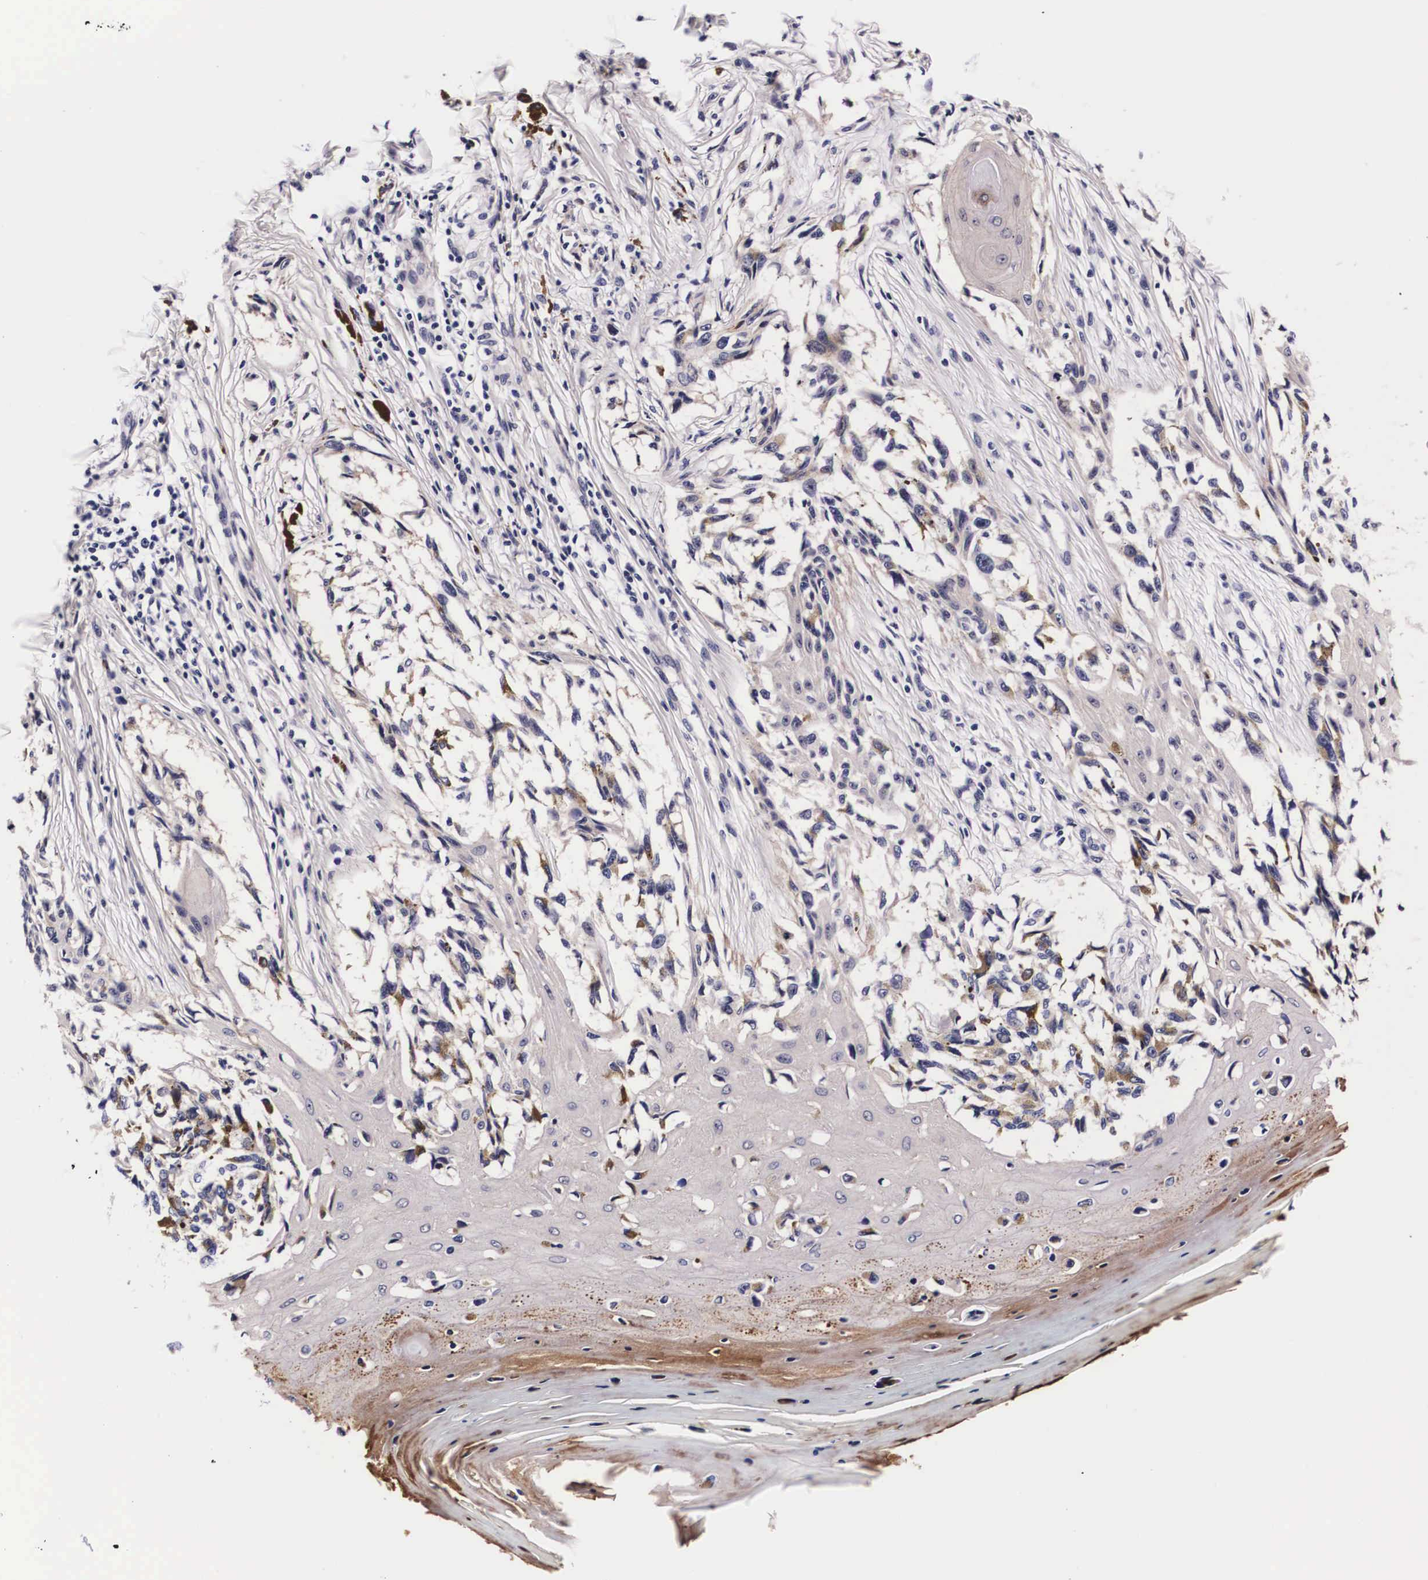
{"staining": {"intensity": "moderate", "quantity": "25%-75%", "location": "cytoplasmic/membranous"}, "tissue": "melanoma", "cell_type": "Tumor cells", "image_type": "cancer", "snomed": [{"axis": "morphology", "description": "Malignant melanoma, NOS"}, {"axis": "topography", "description": "Skin"}], "caption": "The micrograph reveals staining of melanoma, revealing moderate cytoplasmic/membranous protein positivity (brown color) within tumor cells.", "gene": "PHETA2", "patient": {"sex": "female", "age": 82}}